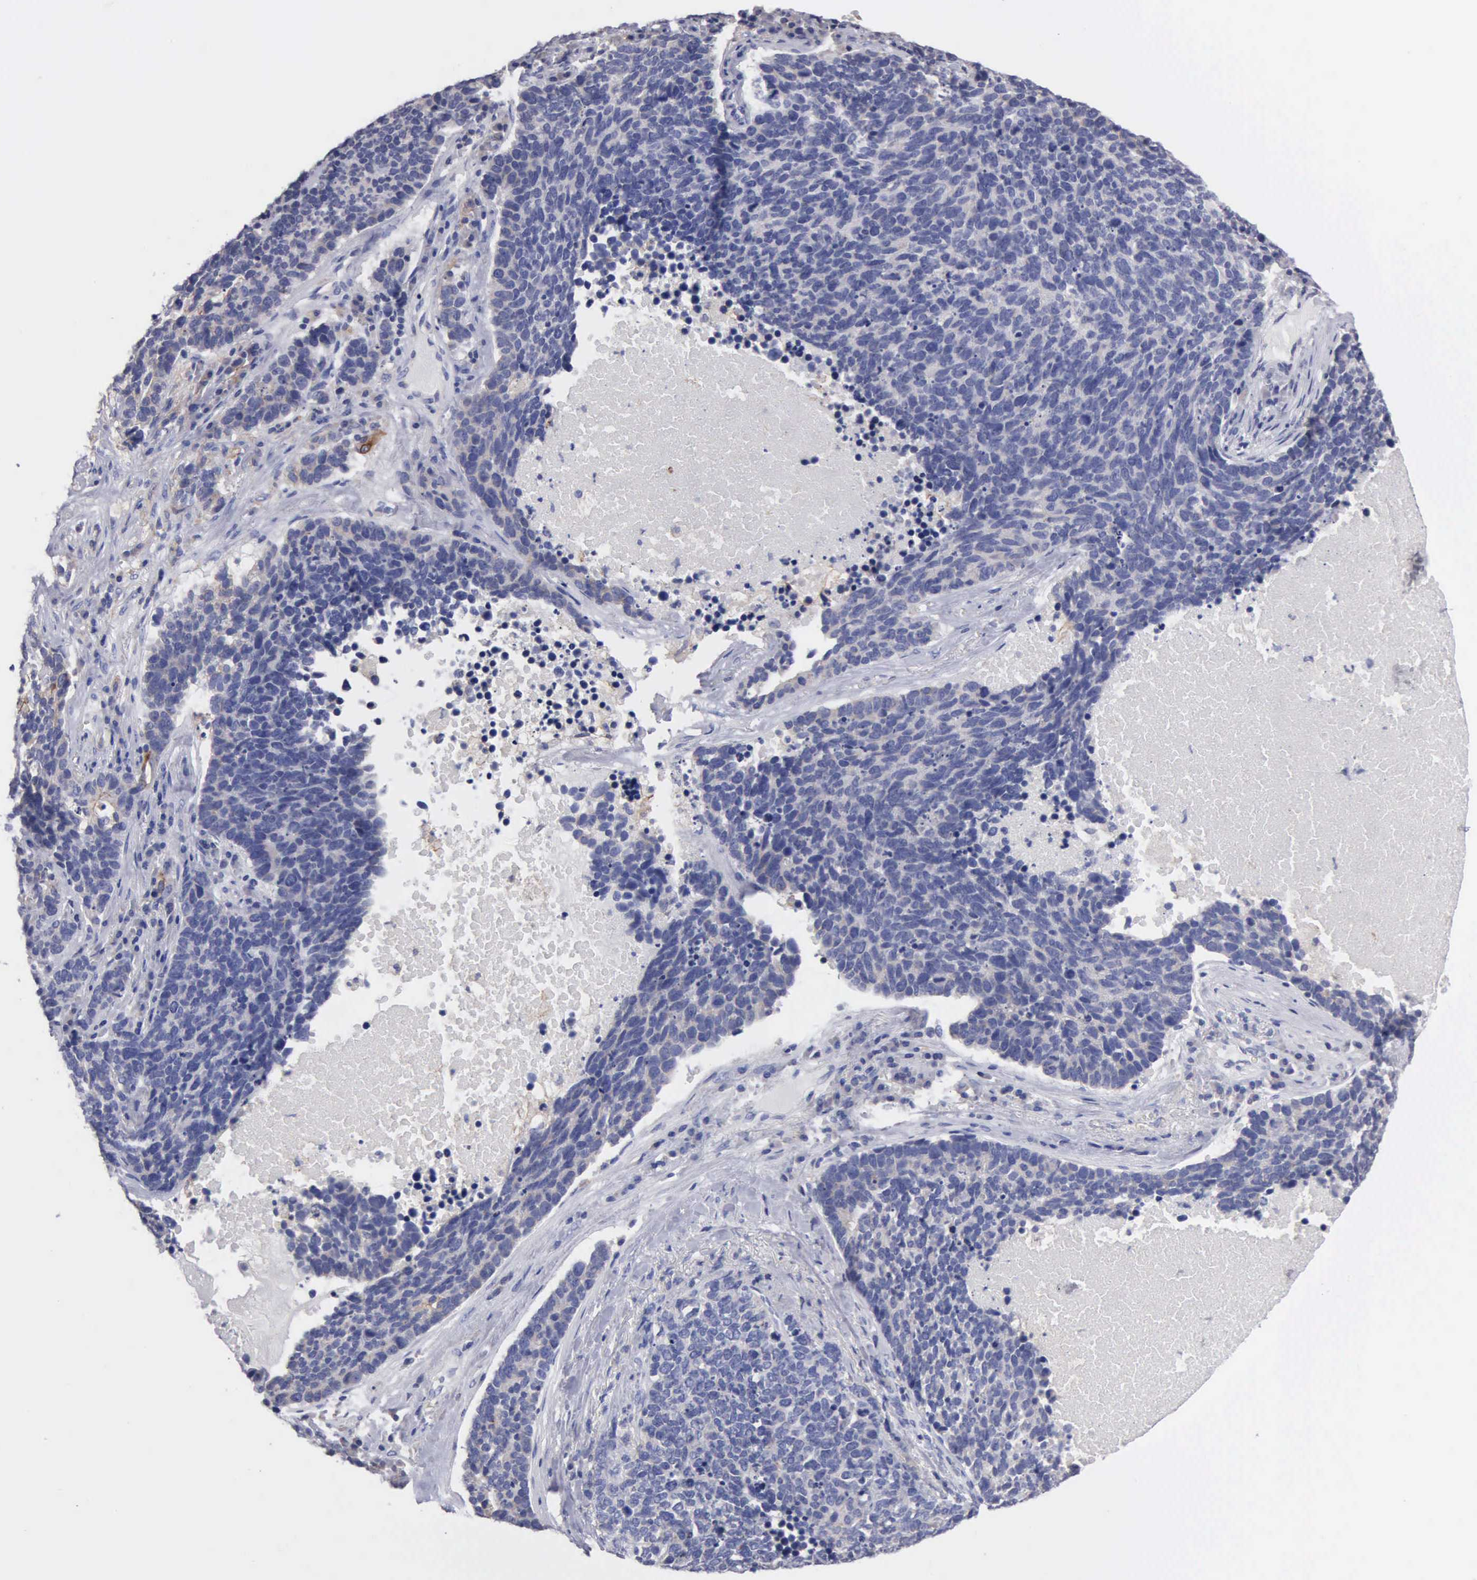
{"staining": {"intensity": "negative", "quantity": "none", "location": "none"}, "tissue": "lung cancer", "cell_type": "Tumor cells", "image_type": "cancer", "snomed": [{"axis": "morphology", "description": "Neoplasm, malignant, NOS"}, {"axis": "topography", "description": "Lung"}], "caption": "Tumor cells are negative for brown protein staining in lung malignant neoplasm. Nuclei are stained in blue.", "gene": "PTGS2", "patient": {"sex": "female", "age": 75}}